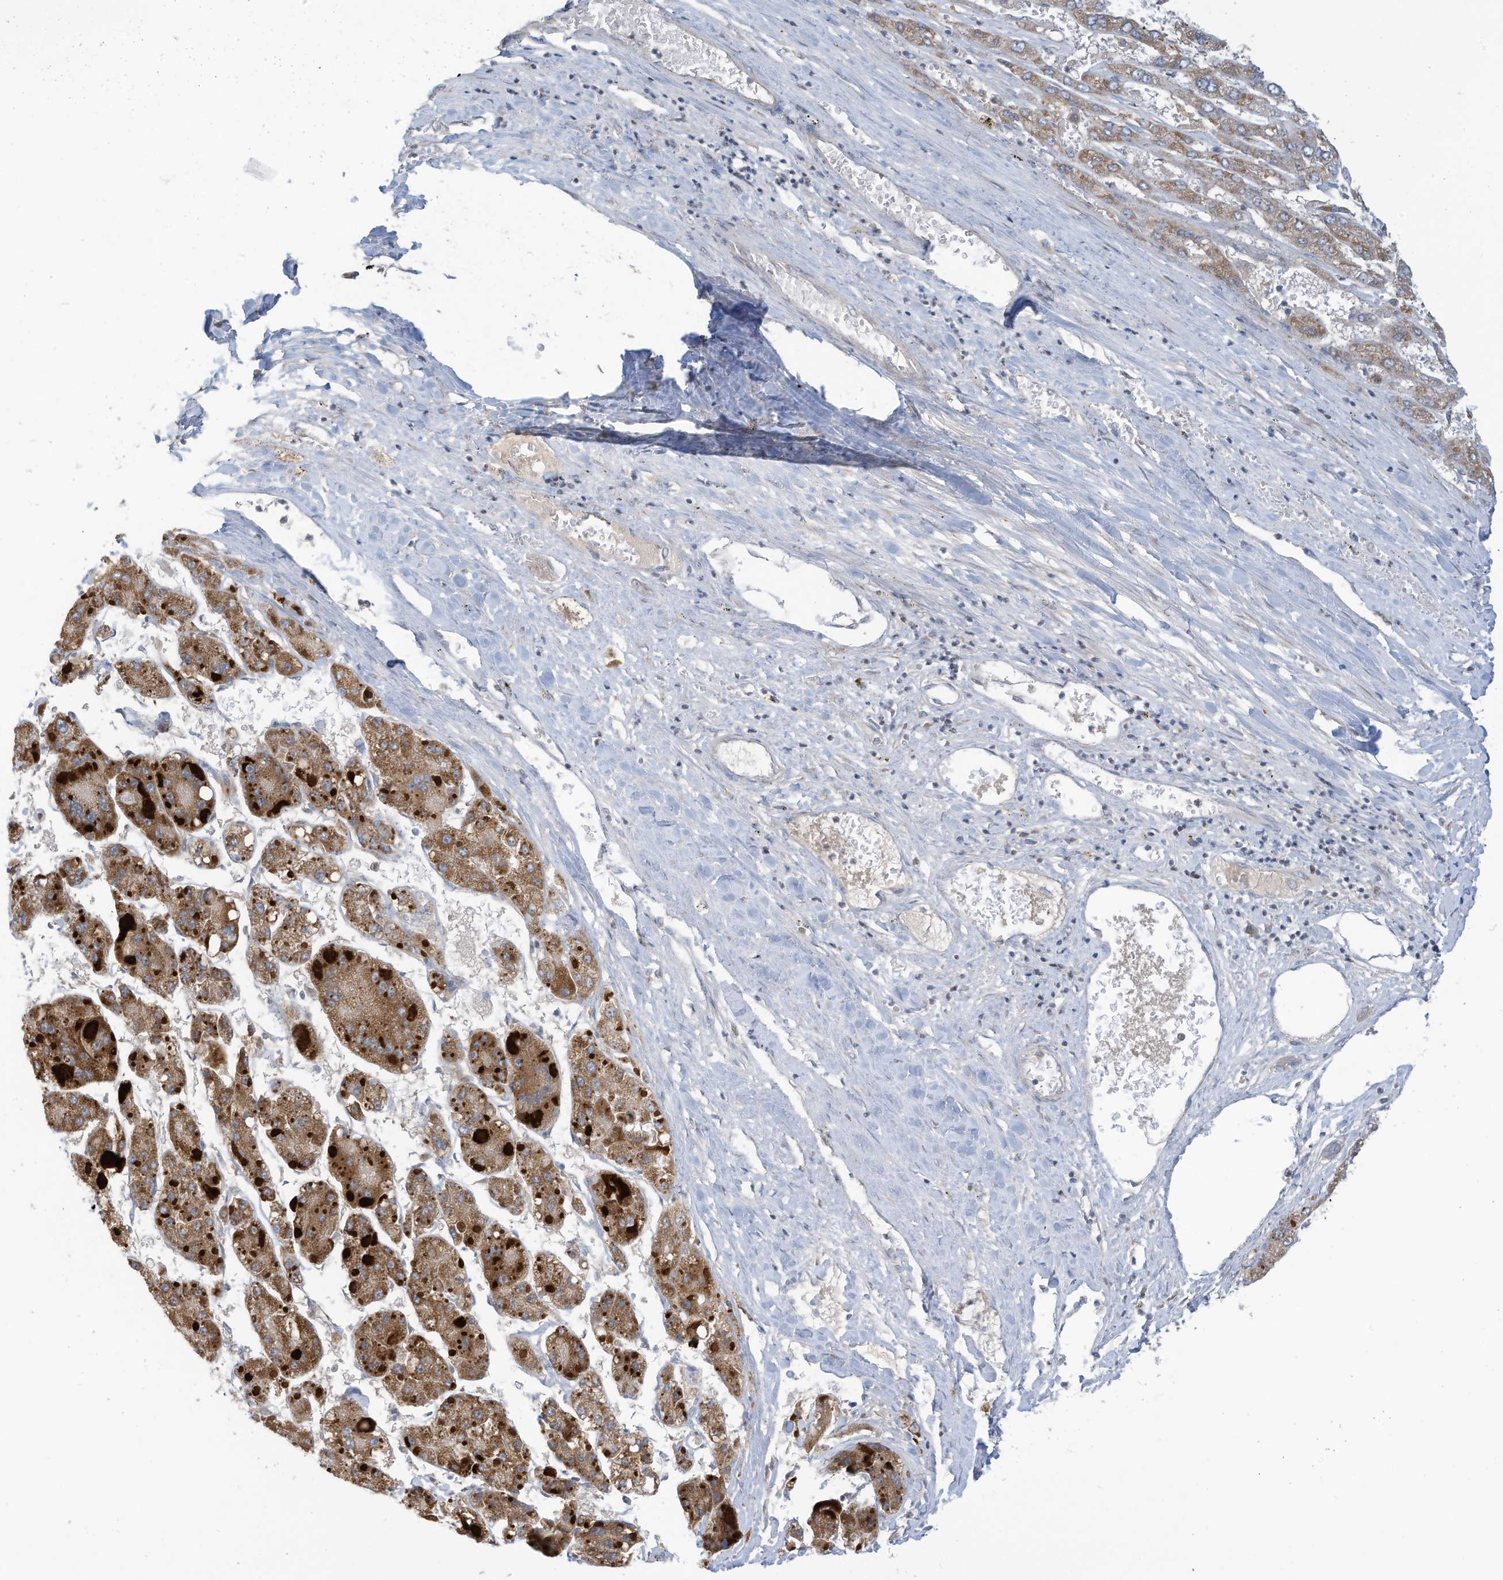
{"staining": {"intensity": "moderate", "quantity": ">75%", "location": "cytoplasmic/membranous"}, "tissue": "liver cancer", "cell_type": "Tumor cells", "image_type": "cancer", "snomed": [{"axis": "morphology", "description": "Carcinoma, Hepatocellular, NOS"}, {"axis": "topography", "description": "Liver"}], "caption": "Tumor cells show medium levels of moderate cytoplasmic/membranous expression in approximately >75% of cells in liver hepatocellular carcinoma. The protein of interest is stained brown, and the nuclei are stained in blue (DAB IHC with brightfield microscopy, high magnification).", "gene": "SCGB1D2", "patient": {"sex": "female", "age": 73}}